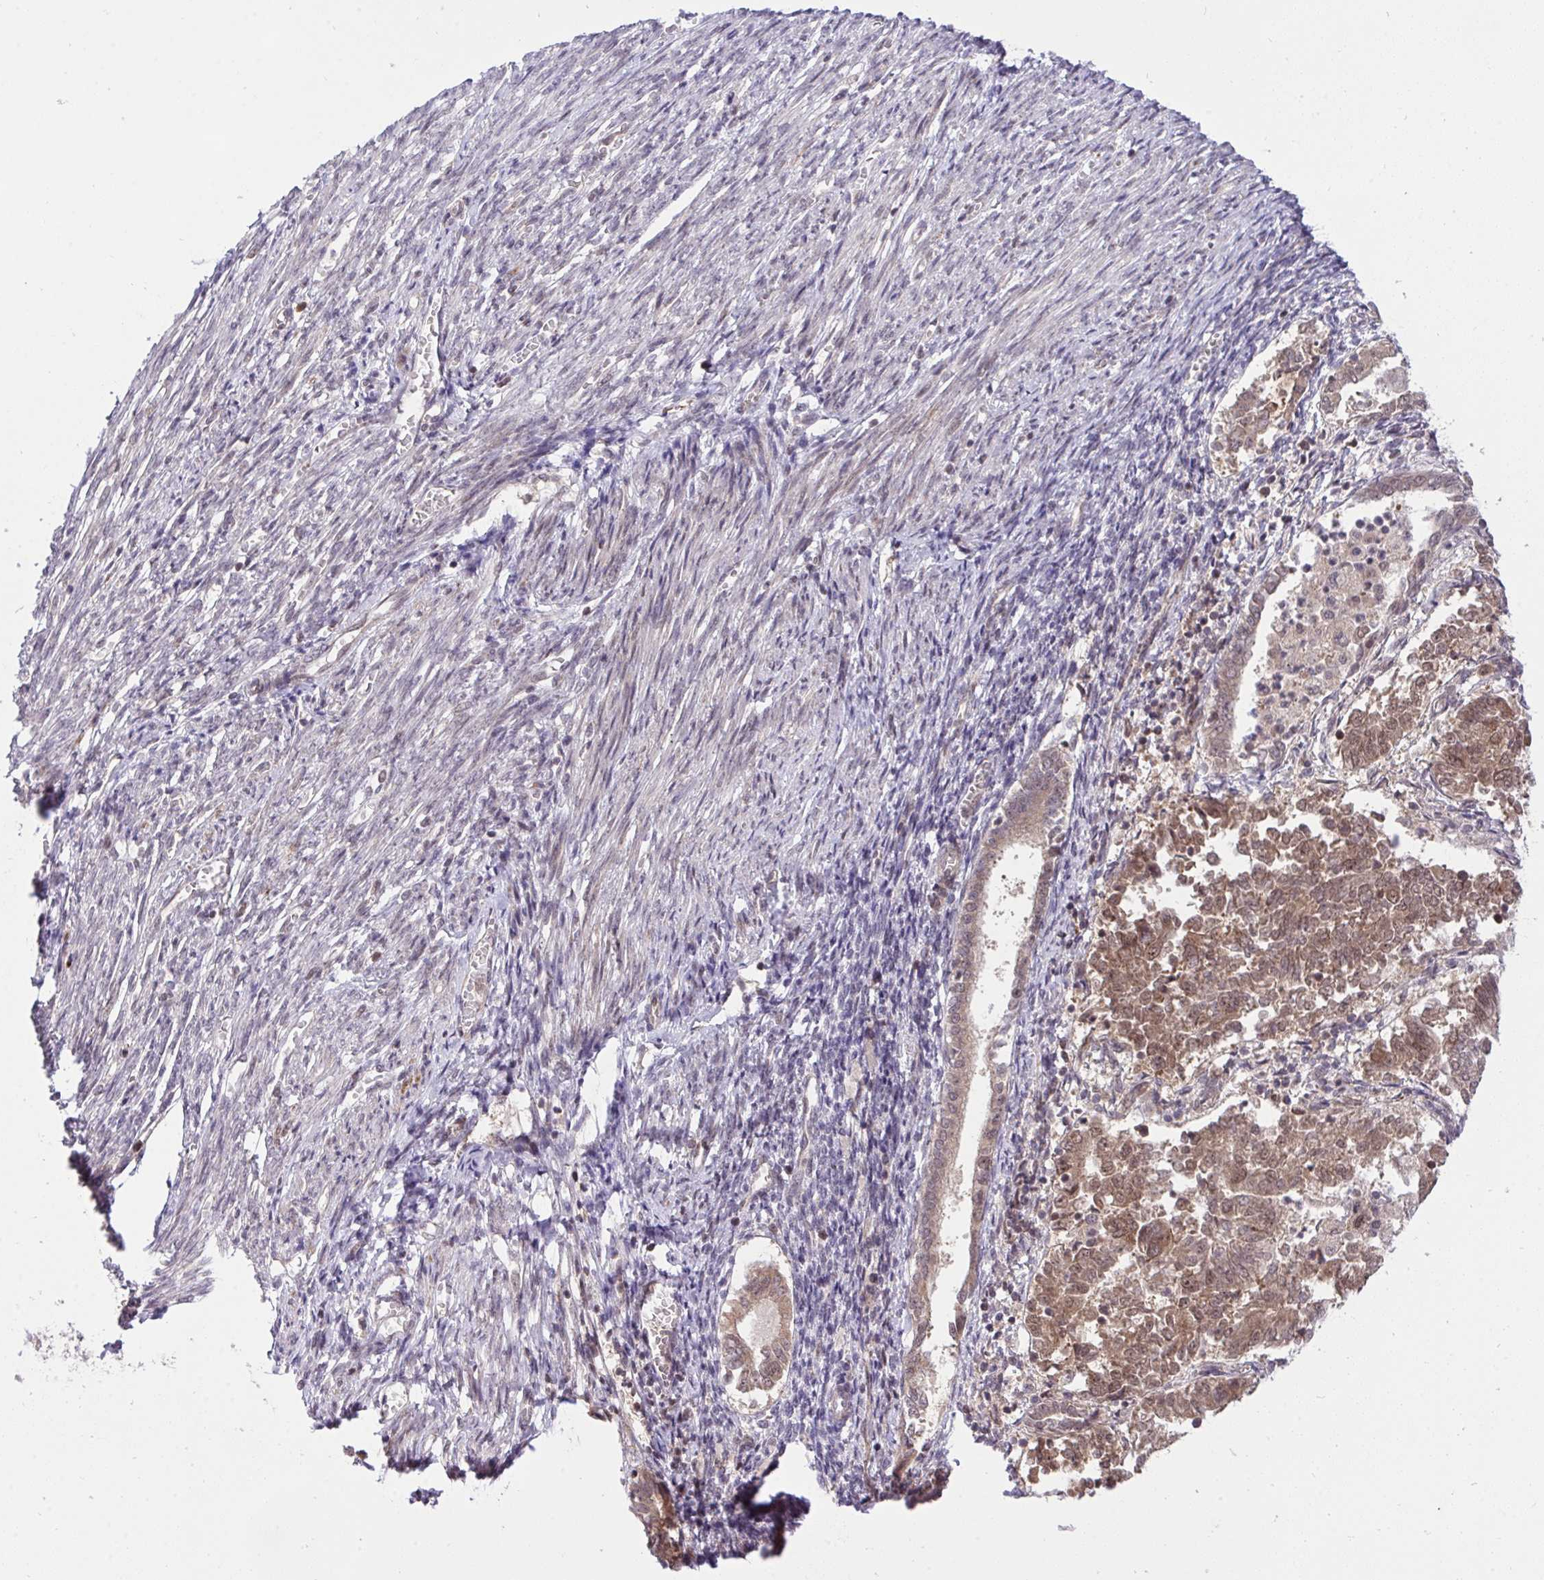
{"staining": {"intensity": "moderate", "quantity": ">75%", "location": "cytoplasmic/membranous"}, "tissue": "endometrial cancer", "cell_type": "Tumor cells", "image_type": "cancer", "snomed": [{"axis": "morphology", "description": "Adenocarcinoma, NOS"}, {"axis": "topography", "description": "Endometrium"}], "caption": "Immunohistochemistry histopathology image of human endometrial cancer stained for a protein (brown), which reveals medium levels of moderate cytoplasmic/membranous expression in about >75% of tumor cells.", "gene": "ERI1", "patient": {"sex": "female", "age": 65}}